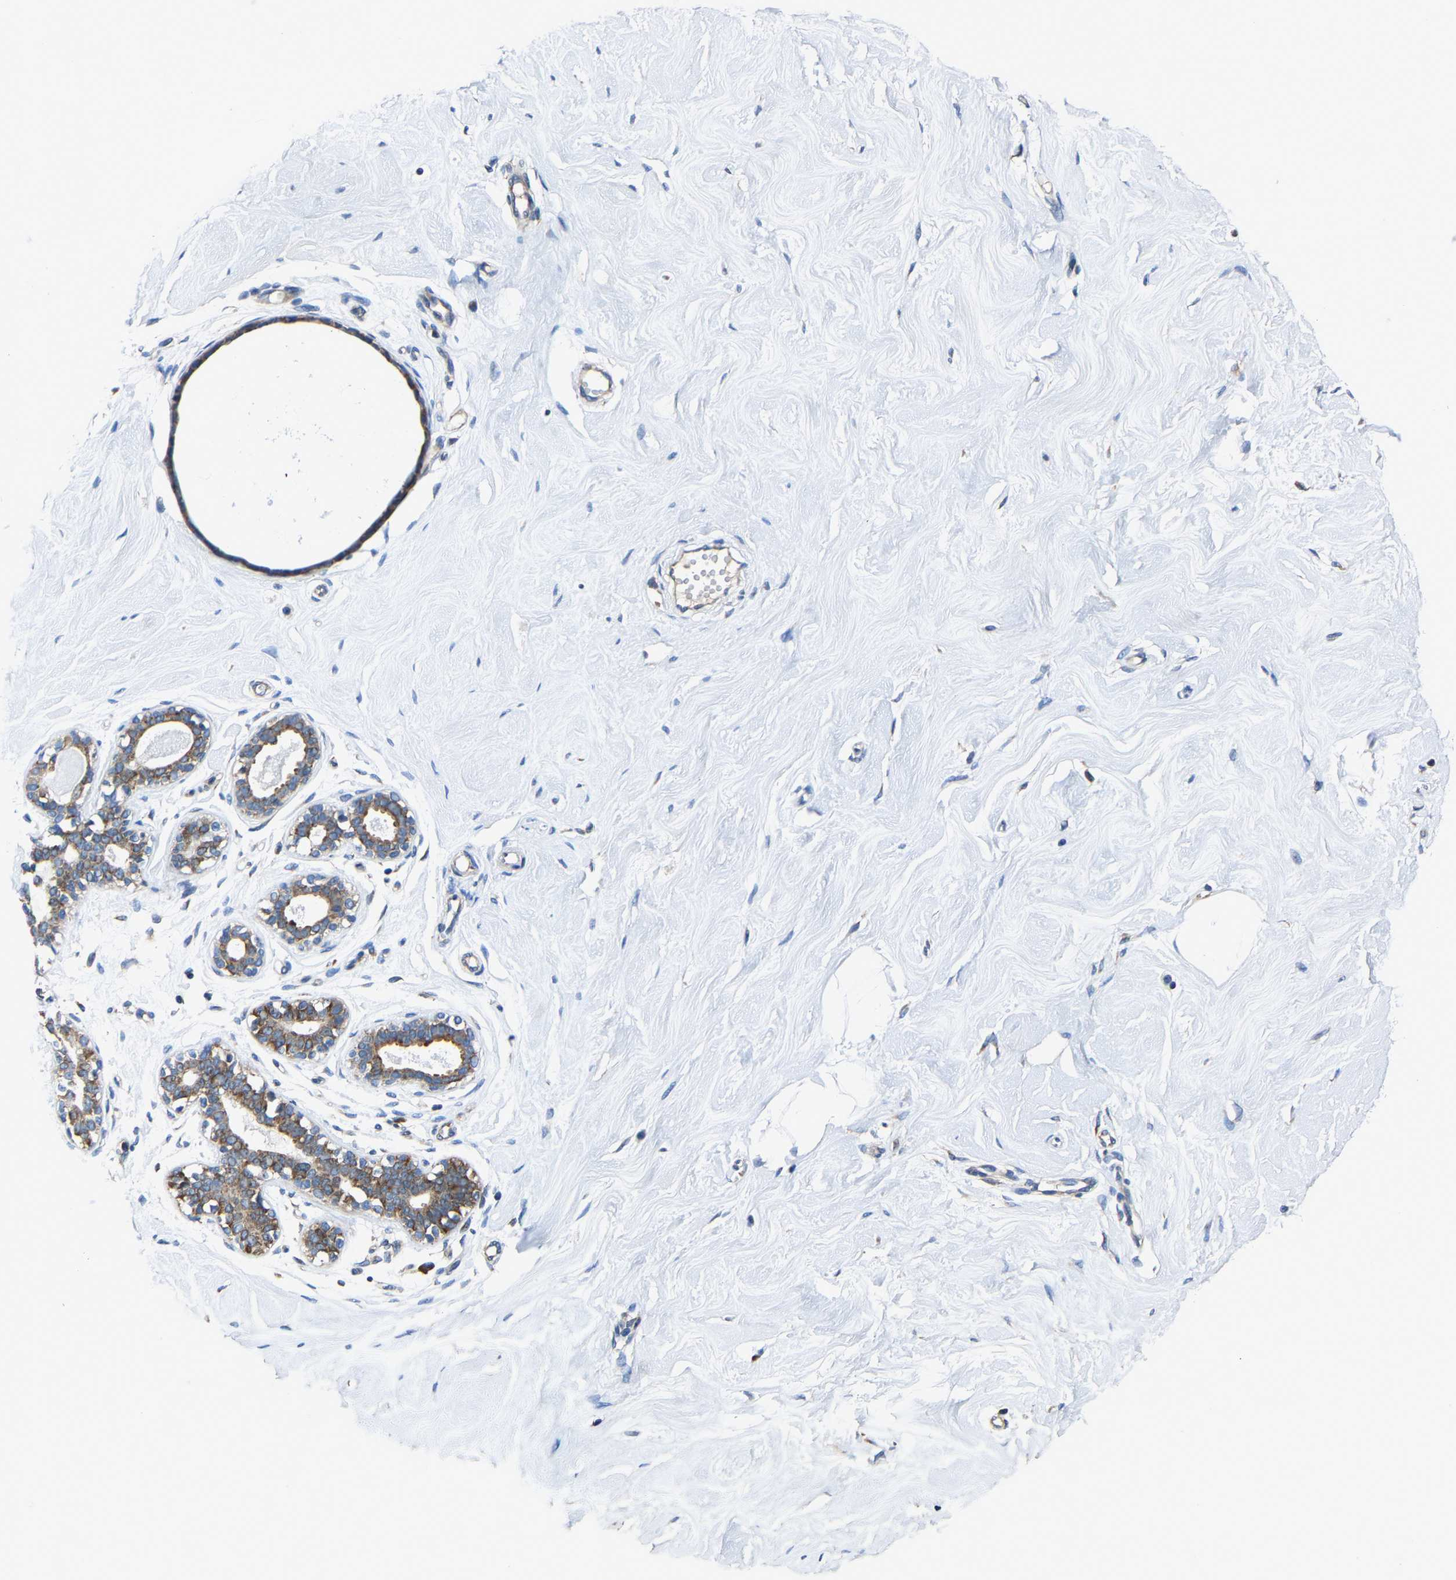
{"staining": {"intensity": "moderate", "quantity": ">75%", "location": "cytoplasmic/membranous"}, "tissue": "breast", "cell_type": "Glandular cells", "image_type": "normal", "snomed": [{"axis": "morphology", "description": "Normal tissue, NOS"}, {"axis": "topography", "description": "Breast"}], "caption": "This micrograph exhibits benign breast stained with immunohistochemistry to label a protein in brown. The cytoplasmic/membranous of glandular cells show moderate positivity for the protein. Nuclei are counter-stained blue.", "gene": "G3BP2", "patient": {"sex": "female", "age": 23}}